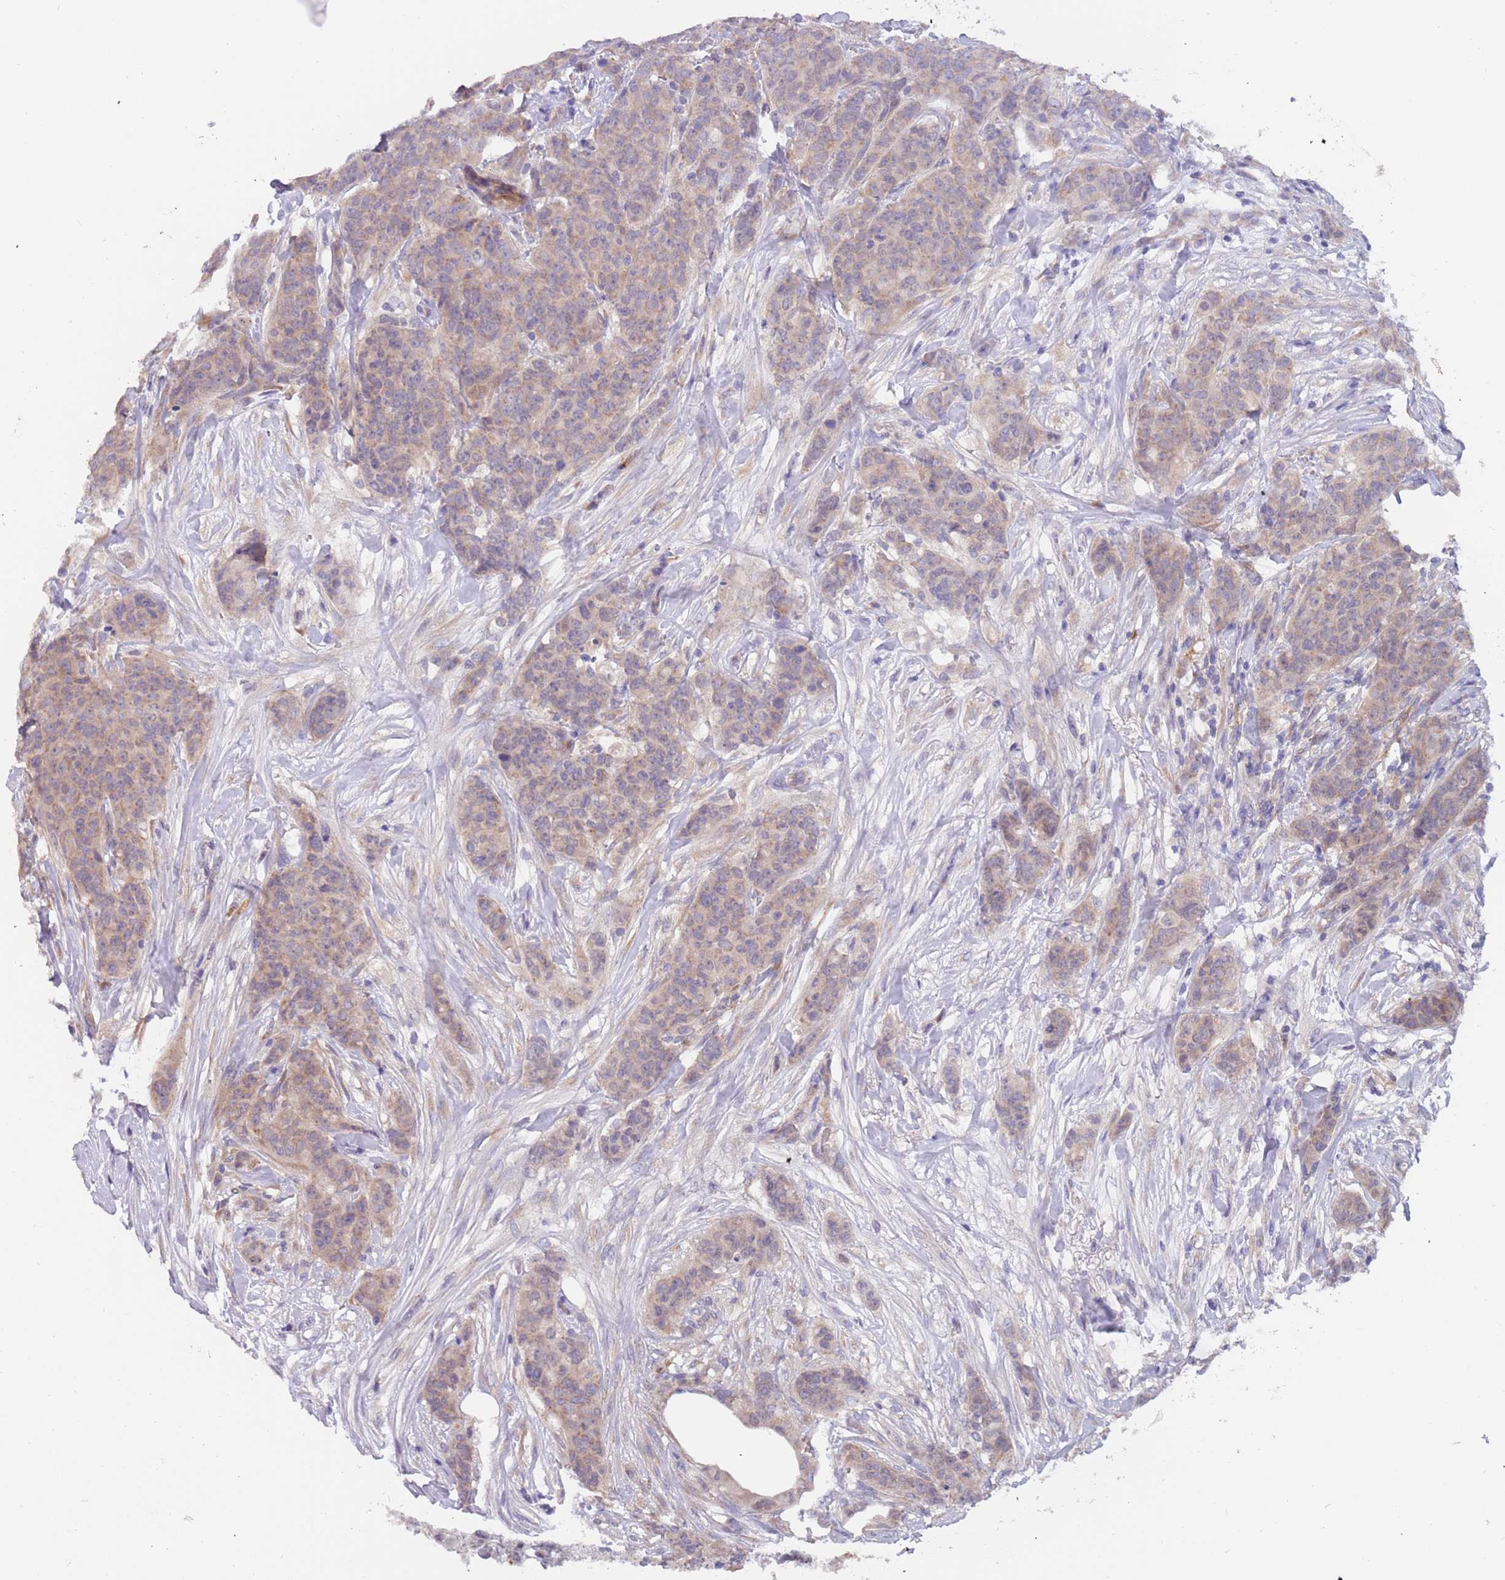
{"staining": {"intensity": "weak", "quantity": "<25%", "location": "cytoplasmic/membranous"}, "tissue": "breast cancer", "cell_type": "Tumor cells", "image_type": "cancer", "snomed": [{"axis": "morphology", "description": "Duct carcinoma"}, {"axis": "topography", "description": "Breast"}], "caption": "Protein analysis of breast cancer (intraductal carcinoma) shows no significant staining in tumor cells. The staining is performed using DAB (3,3'-diaminobenzidine) brown chromogen with nuclei counter-stained in using hematoxylin.", "gene": "ZNF746", "patient": {"sex": "female", "age": 40}}